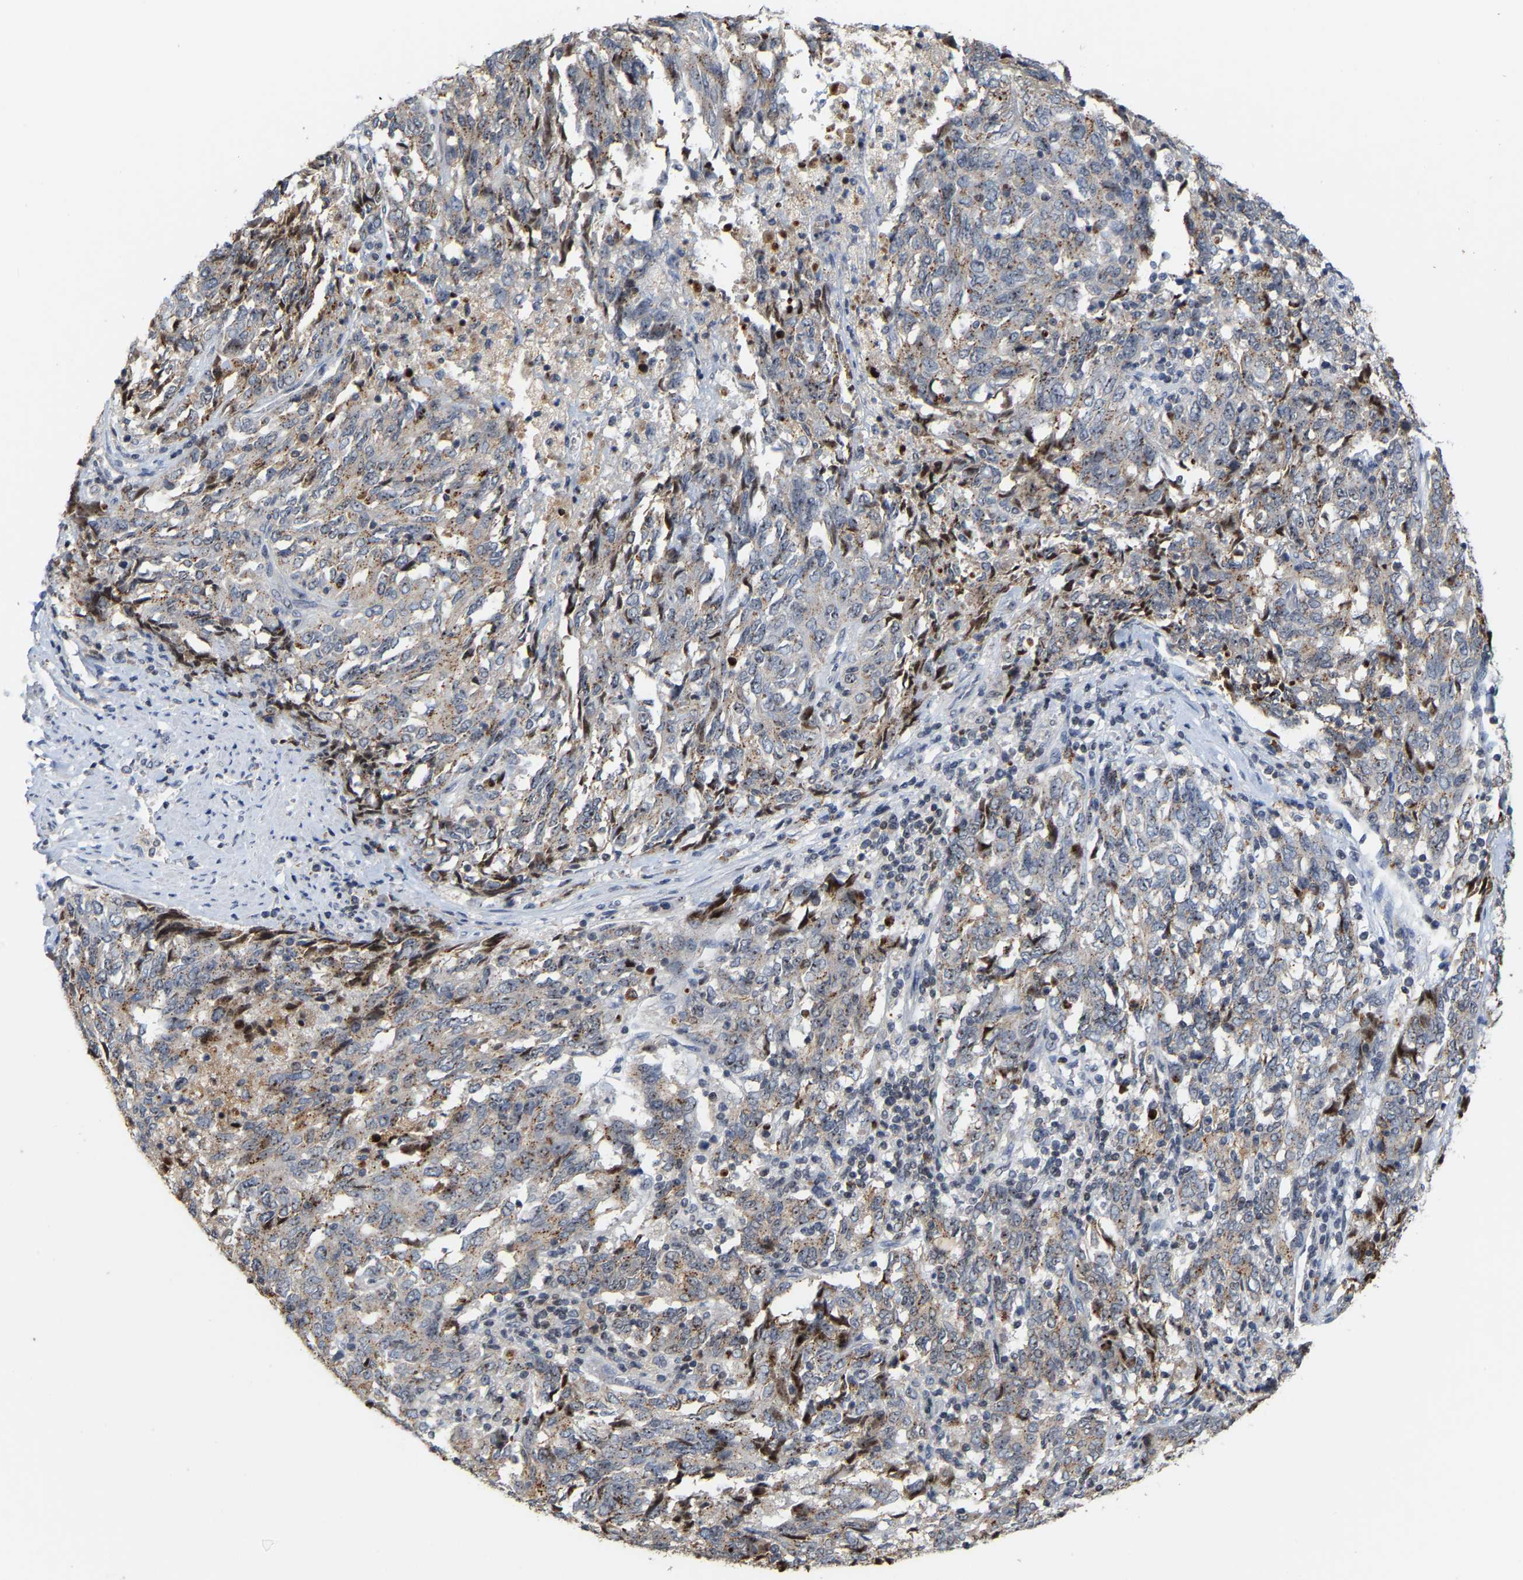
{"staining": {"intensity": "moderate", "quantity": "<25%", "location": "cytoplasmic/membranous"}, "tissue": "endometrial cancer", "cell_type": "Tumor cells", "image_type": "cancer", "snomed": [{"axis": "morphology", "description": "Adenocarcinoma, NOS"}, {"axis": "topography", "description": "Endometrium"}], "caption": "High-magnification brightfield microscopy of adenocarcinoma (endometrial) stained with DAB (3,3'-diaminobenzidine) (brown) and counterstained with hematoxylin (blue). tumor cells exhibit moderate cytoplasmic/membranous staining is seen in about<25% of cells.", "gene": "NOP58", "patient": {"sex": "female", "age": 80}}